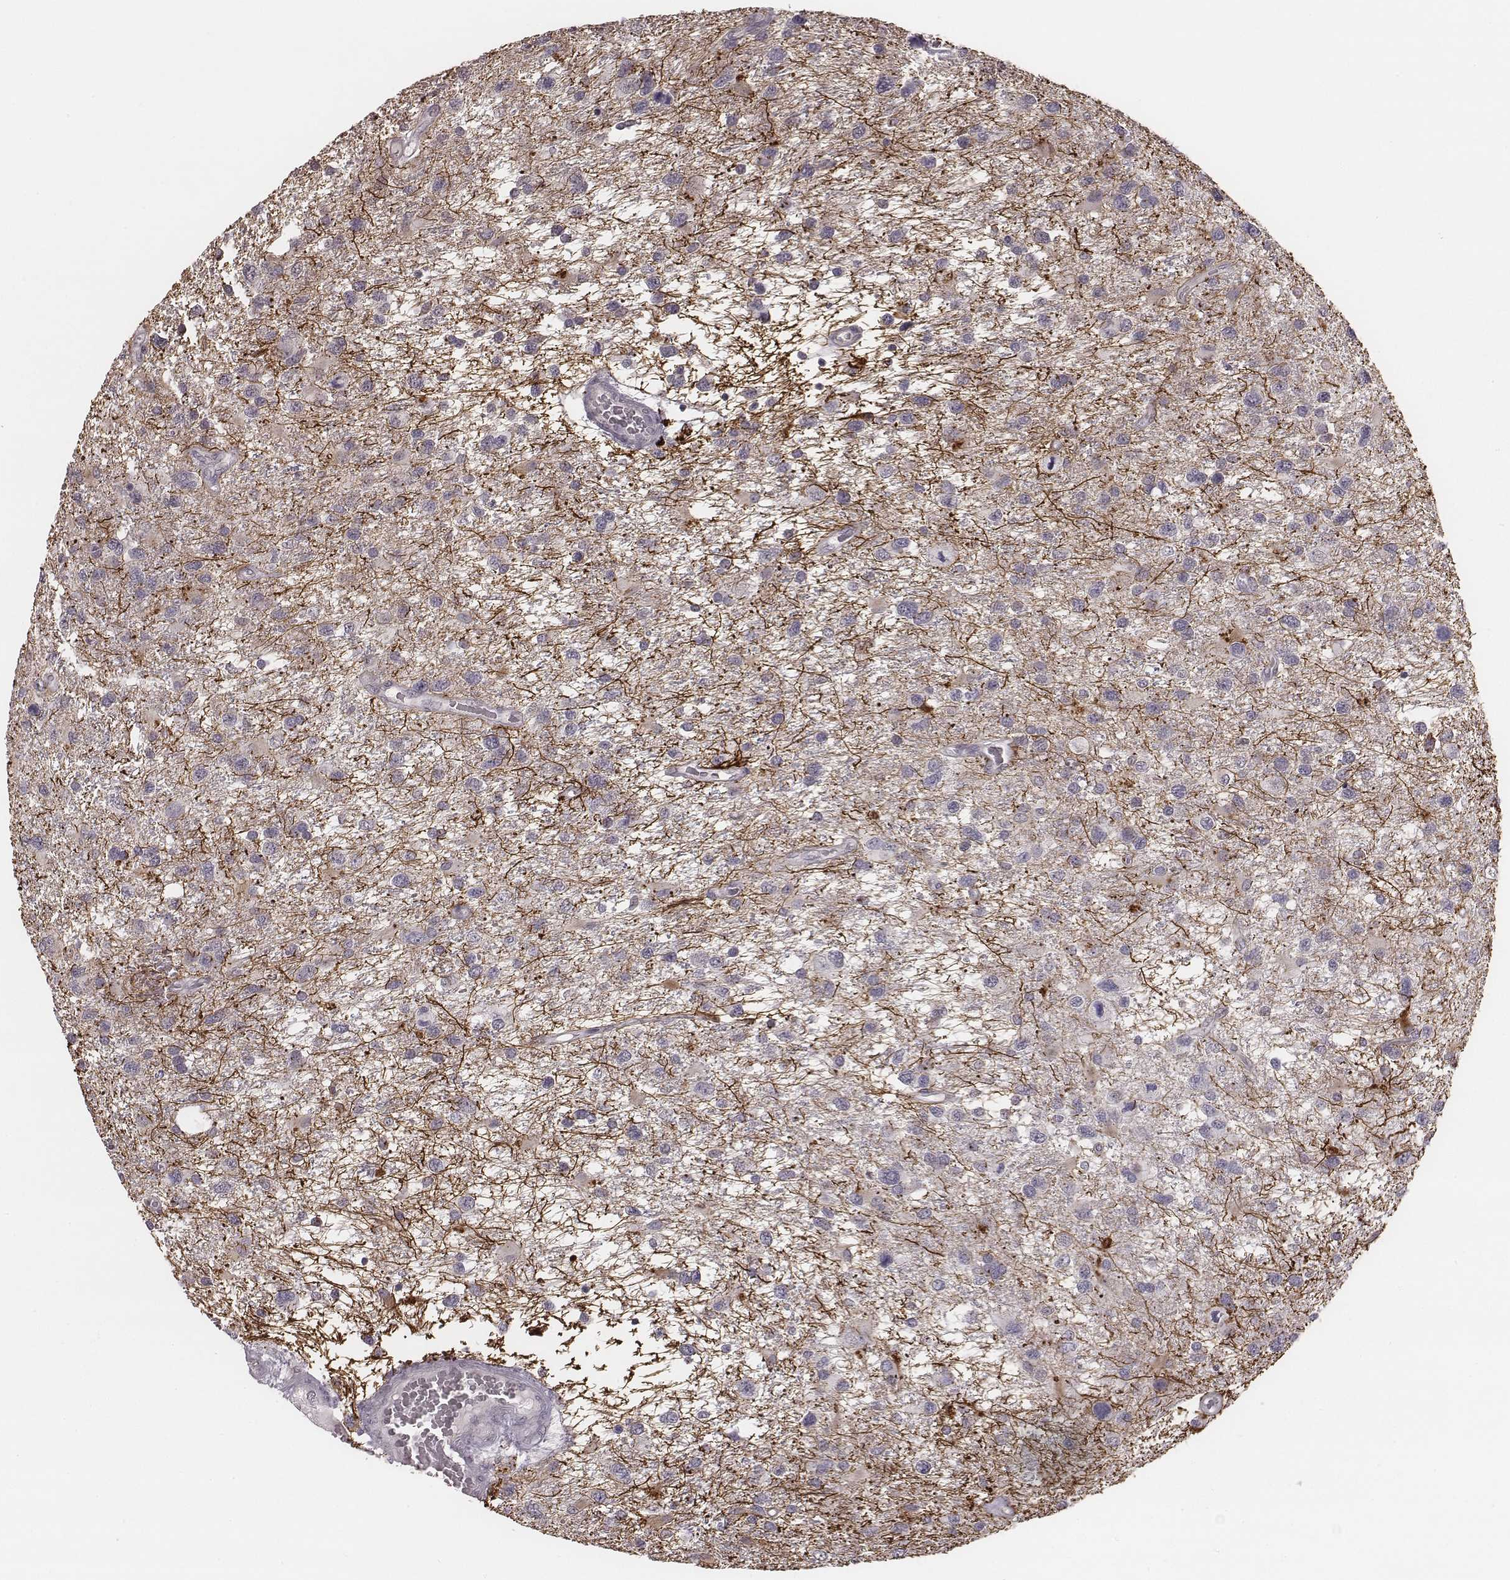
{"staining": {"intensity": "negative", "quantity": "none", "location": "none"}, "tissue": "glioma", "cell_type": "Tumor cells", "image_type": "cancer", "snomed": [{"axis": "morphology", "description": "Glioma, malignant, NOS"}, {"axis": "morphology", "description": "Glioma, malignant, High grade"}, {"axis": "topography", "description": "Brain"}], "caption": "Immunohistochemistry of glioma shows no expression in tumor cells. (Immunohistochemistry, brightfield microscopy, high magnification).", "gene": "SLC7A4", "patient": {"sex": "female", "age": 71}}